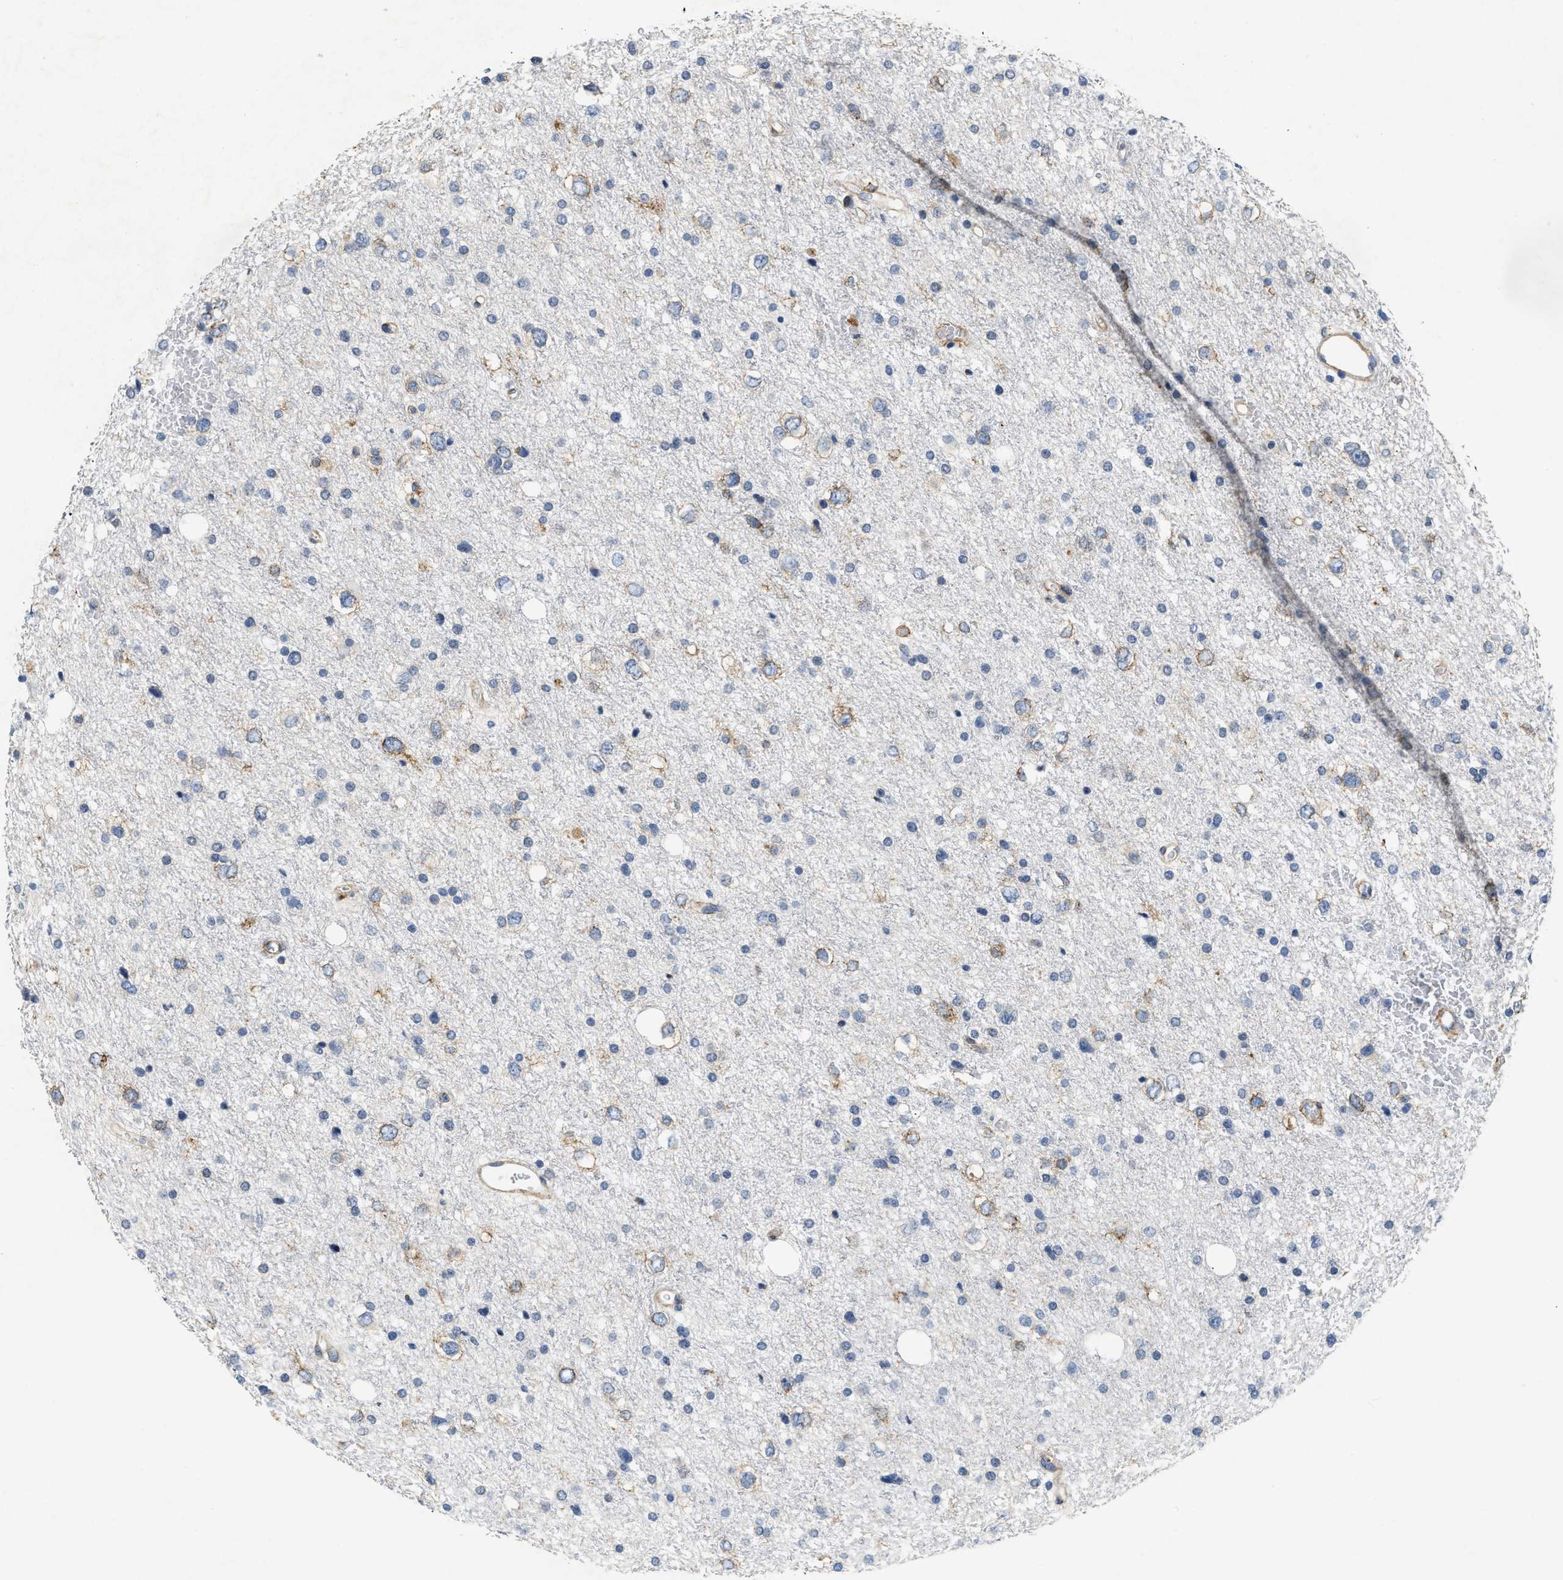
{"staining": {"intensity": "negative", "quantity": "none", "location": "none"}, "tissue": "glioma", "cell_type": "Tumor cells", "image_type": "cancer", "snomed": [{"axis": "morphology", "description": "Glioma, malignant, Low grade"}, {"axis": "topography", "description": "Brain"}], "caption": "This is a micrograph of IHC staining of glioma, which shows no positivity in tumor cells.", "gene": "PDGFRA", "patient": {"sex": "female", "age": 37}}